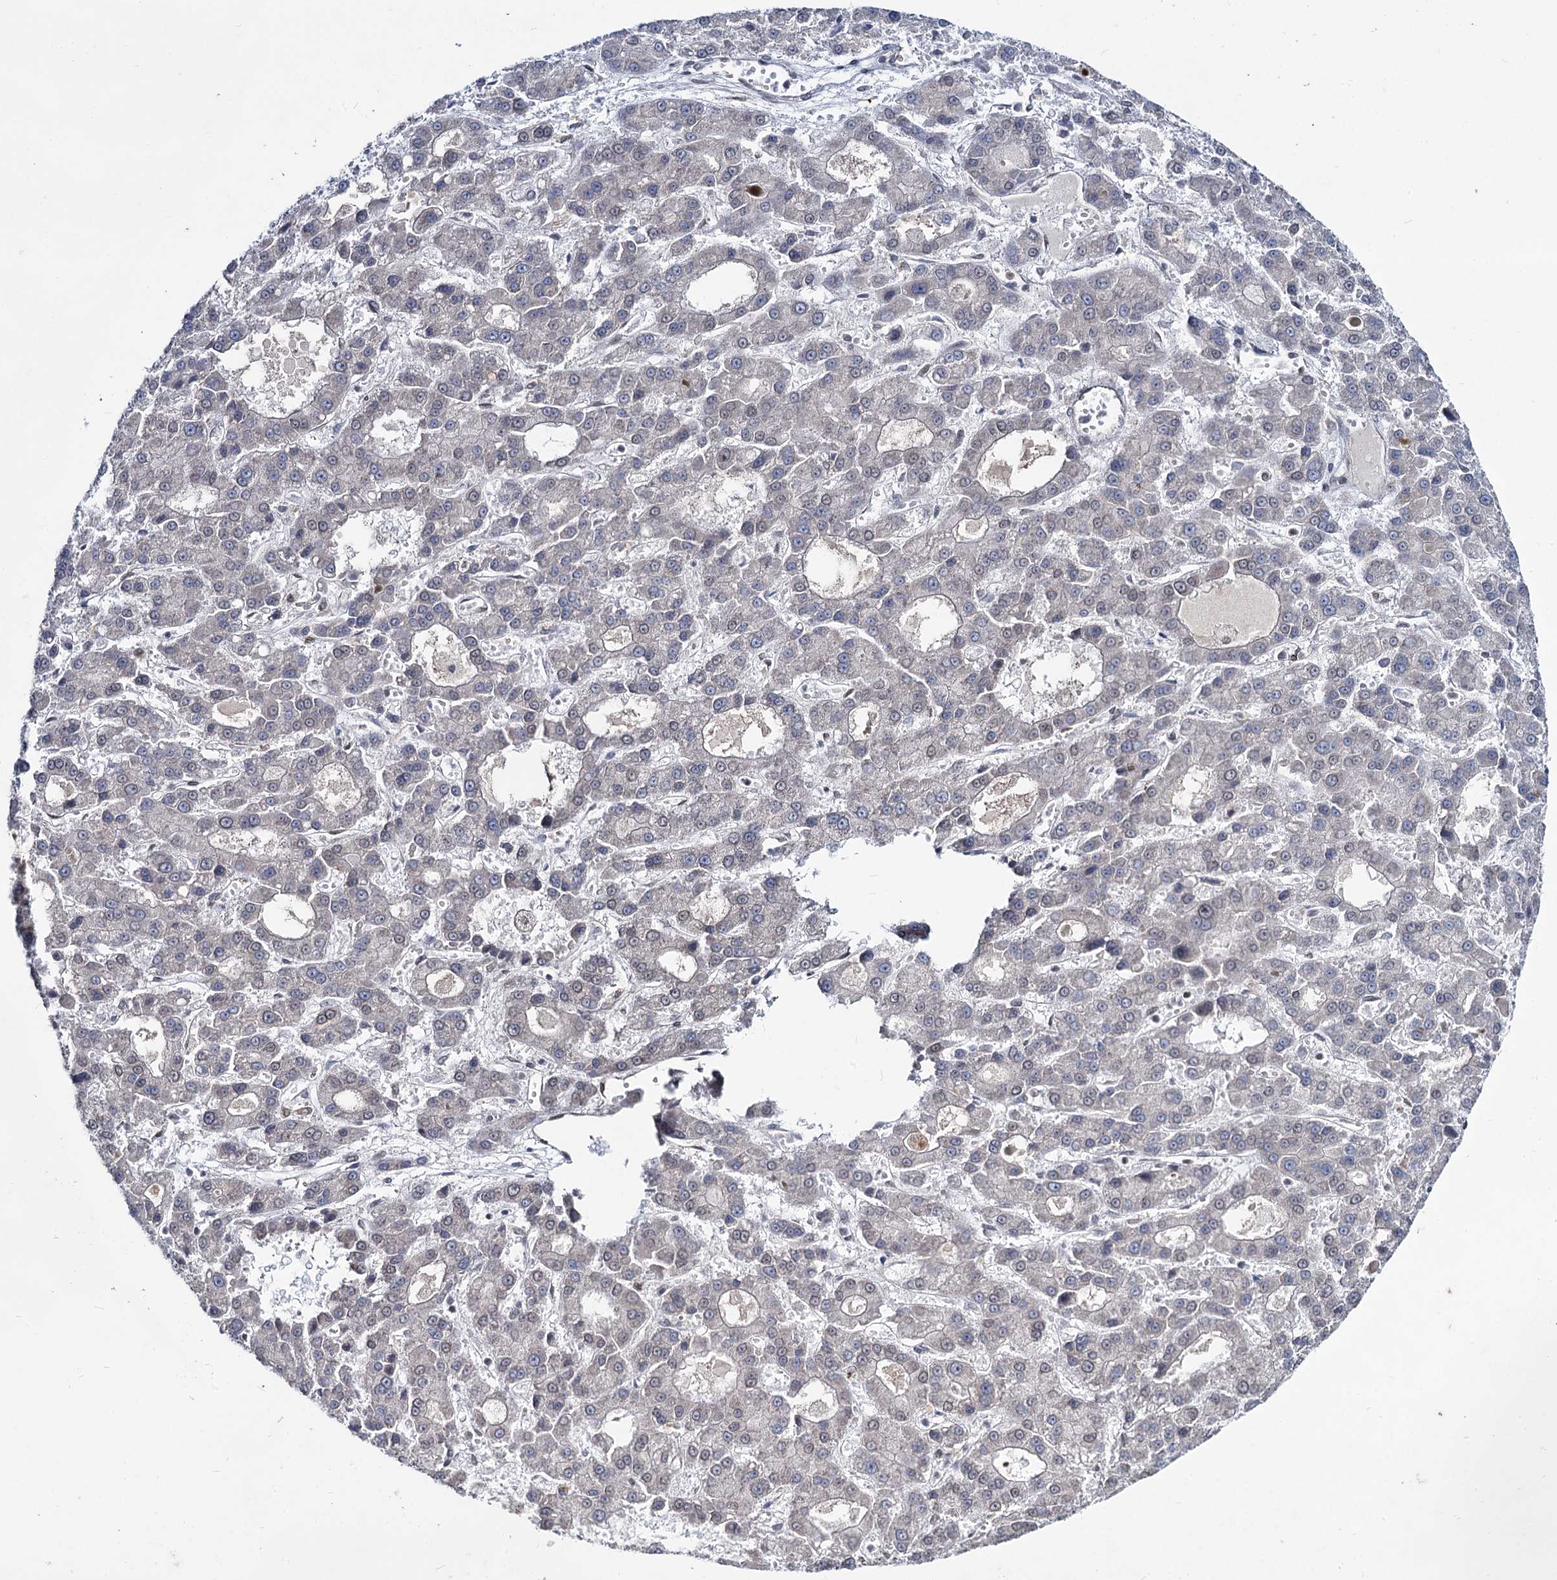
{"staining": {"intensity": "negative", "quantity": "none", "location": "none"}, "tissue": "liver cancer", "cell_type": "Tumor cells", "image_type": "cancer", "snomed": [{"axis": "morphology", "description": "Carcinoma, Hepatocellular, NOS"}, {"axis": "topography", "description": "Liver"}], "caption": "The immunohistochemistry micrograph has no significant expression in tumor cells of liver cancer tissue.", "gene": "RNF6", "patient": {"sex": "male", "age": 70}}